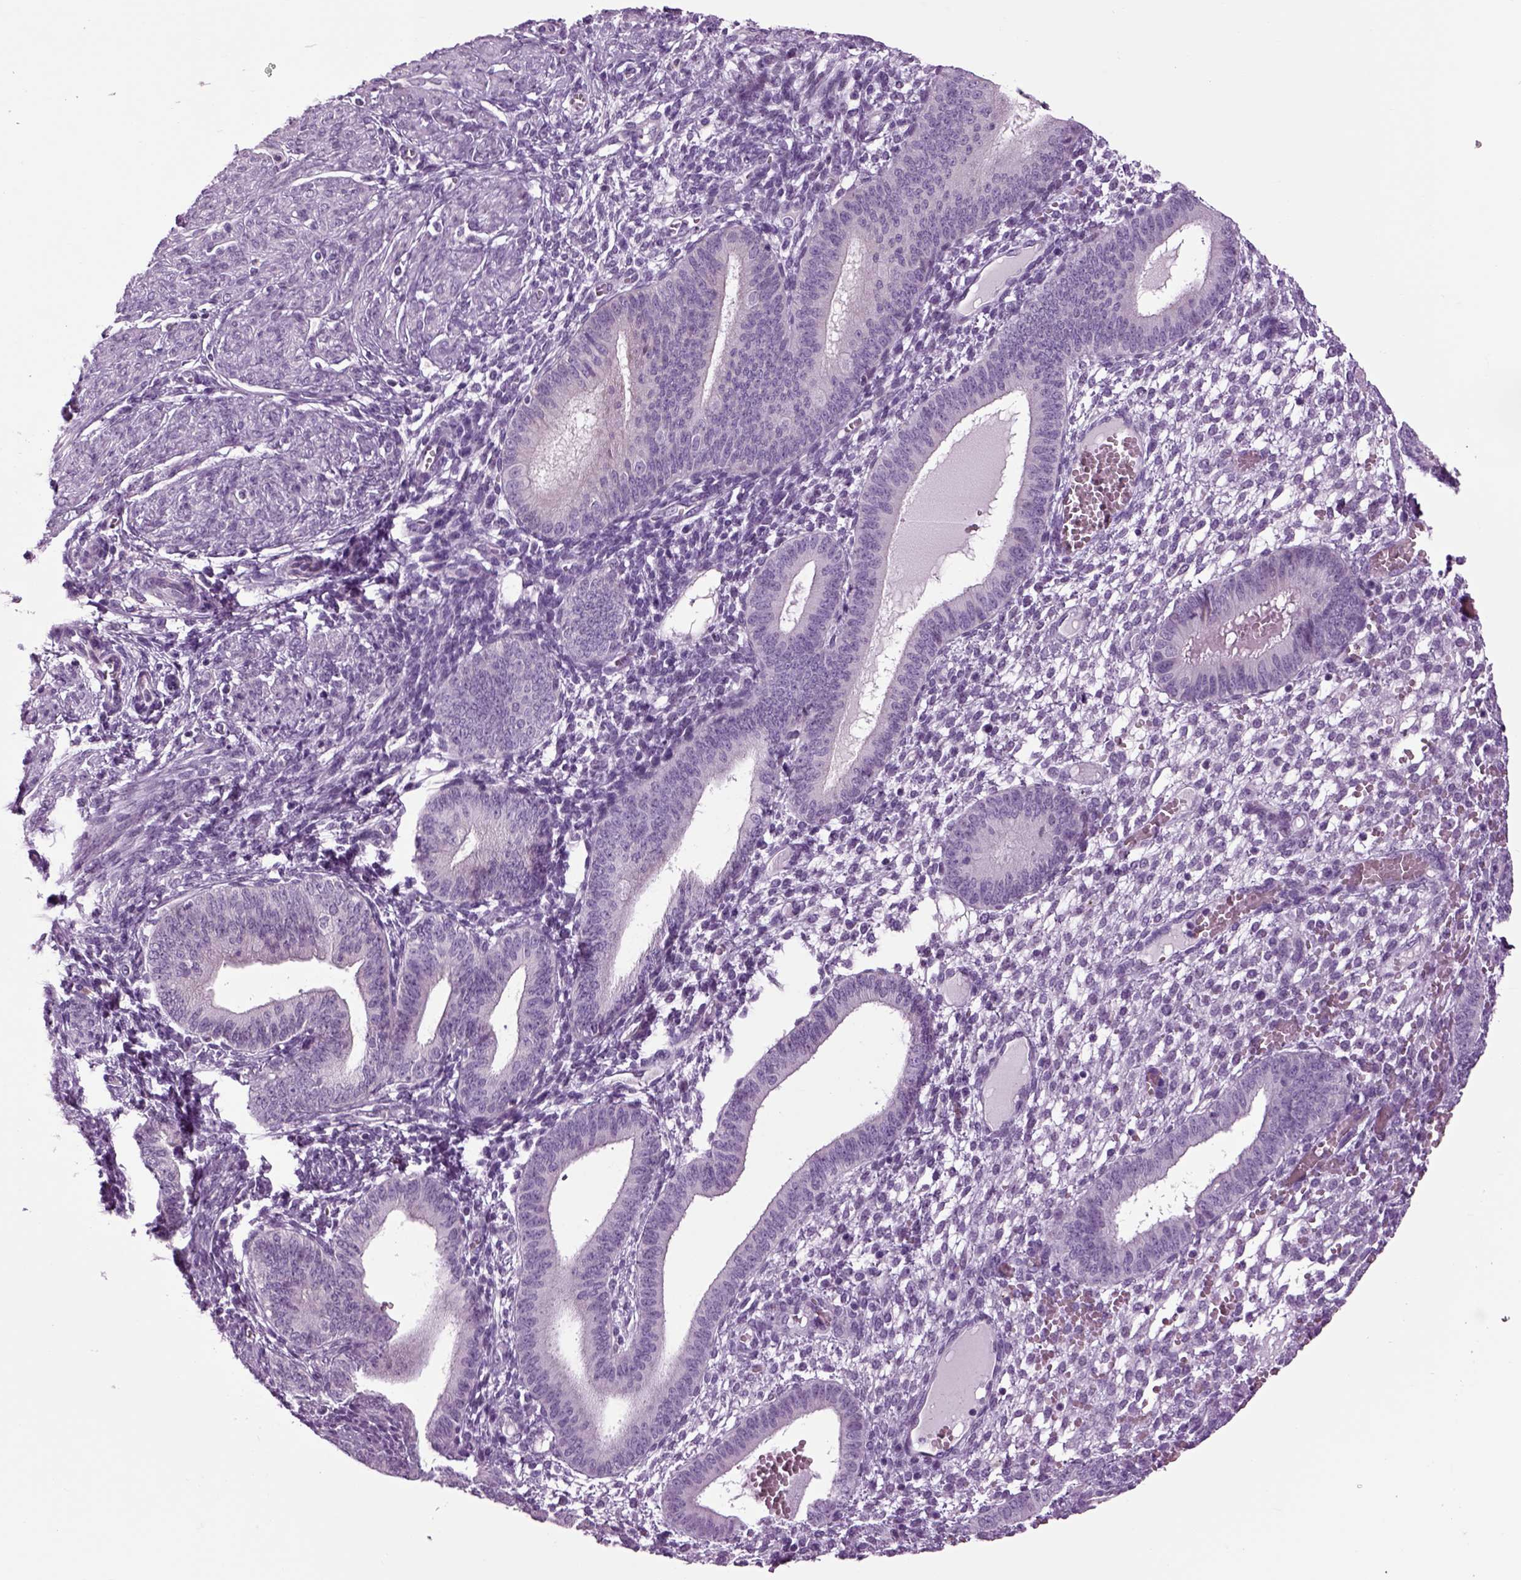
{"staining": {"intensity": "negative", "quantity": "none", "location": "none"}, "tissue": "endometrium", "cell_type": "Cells in endometrial stroma", "image_type": "normal", "snomed": [{"axis": "morphology", "description": "Normal tissue, NOS"}, {"axis": "topography", "description": "Endometrium"}], "caption": "Protein analysis of benign endometrium demonstrates no significant staining in cells in endometrial stroma.", "gene": "ARHGAP11A", "patient": {"sex": "female", "age": 42}}